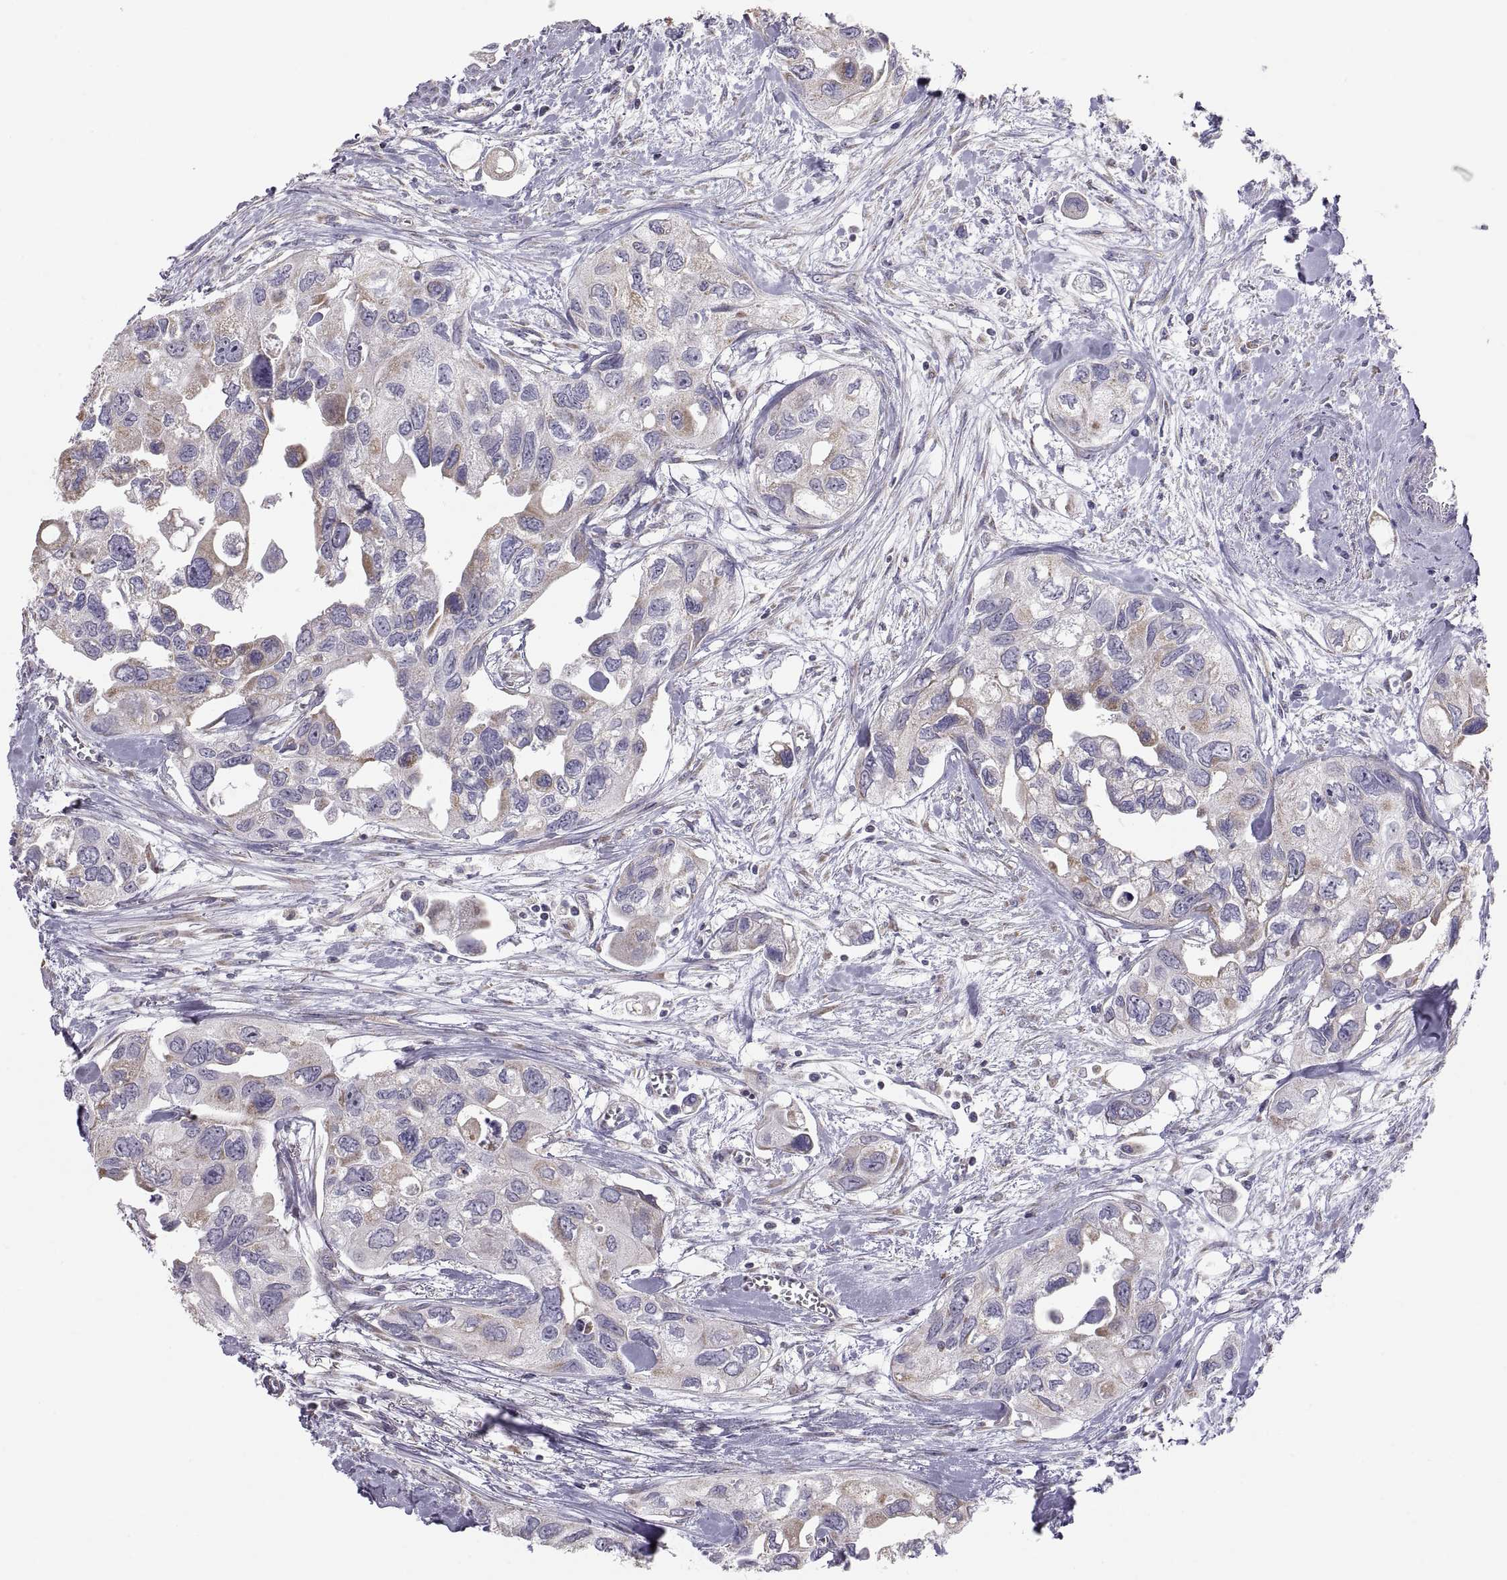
{"staining": {"intensity": "weak", "quantity": "<25%", "location": "cytoplasmic/membranous"}, "tissue": "urothelial cancer", "cell_type": "Tumor cells", "image_type": "cancer", "snomed": [{"axis": "morphology", "description": "Urothelial carcinoma, High grade"}, {"axis": "topography", "description": "Urinary bladder"}], "caption": "Immunohistochemistry (IHC) image of human urothelial cancer stained for a protein (brown), which reveals no staining in tumor cells.", "gene": "TNNC1", "patient": {"sex": "male", "age": 59}}